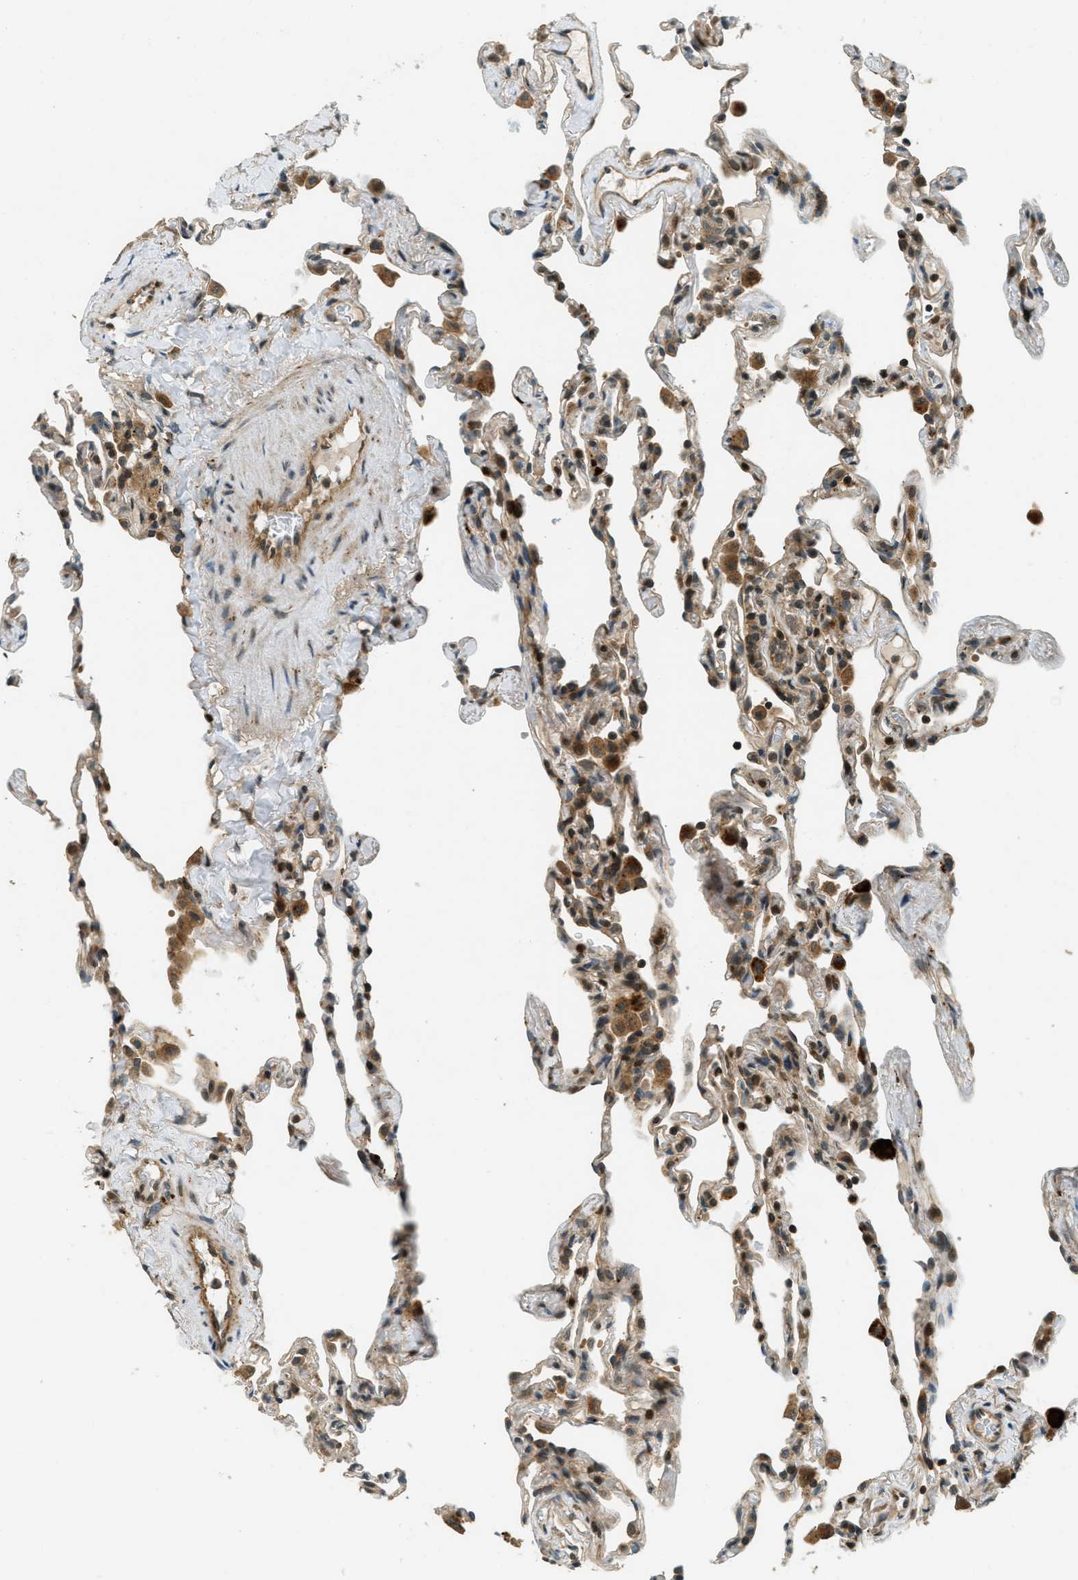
{"staining": {"intensity": "moderate", "quantity": "25%-75%", "location": "cytoplasmic/membranous"}, "tissue": "lung", "cell_type": "Alveolar cells", "image_type": "normal", "snomed": [{"axis": "morphology", "description": "Normal tissue, NOS"}, {"axis": "topography", "description": "Lung"}], "caption": "Protein analysis of normal lung displays moderate cytoplasmic/membranous staining in about 25%-75% of alveolar cells.", "gene": "PTPN23", "patient": {"sex": "male", "age": 59}}